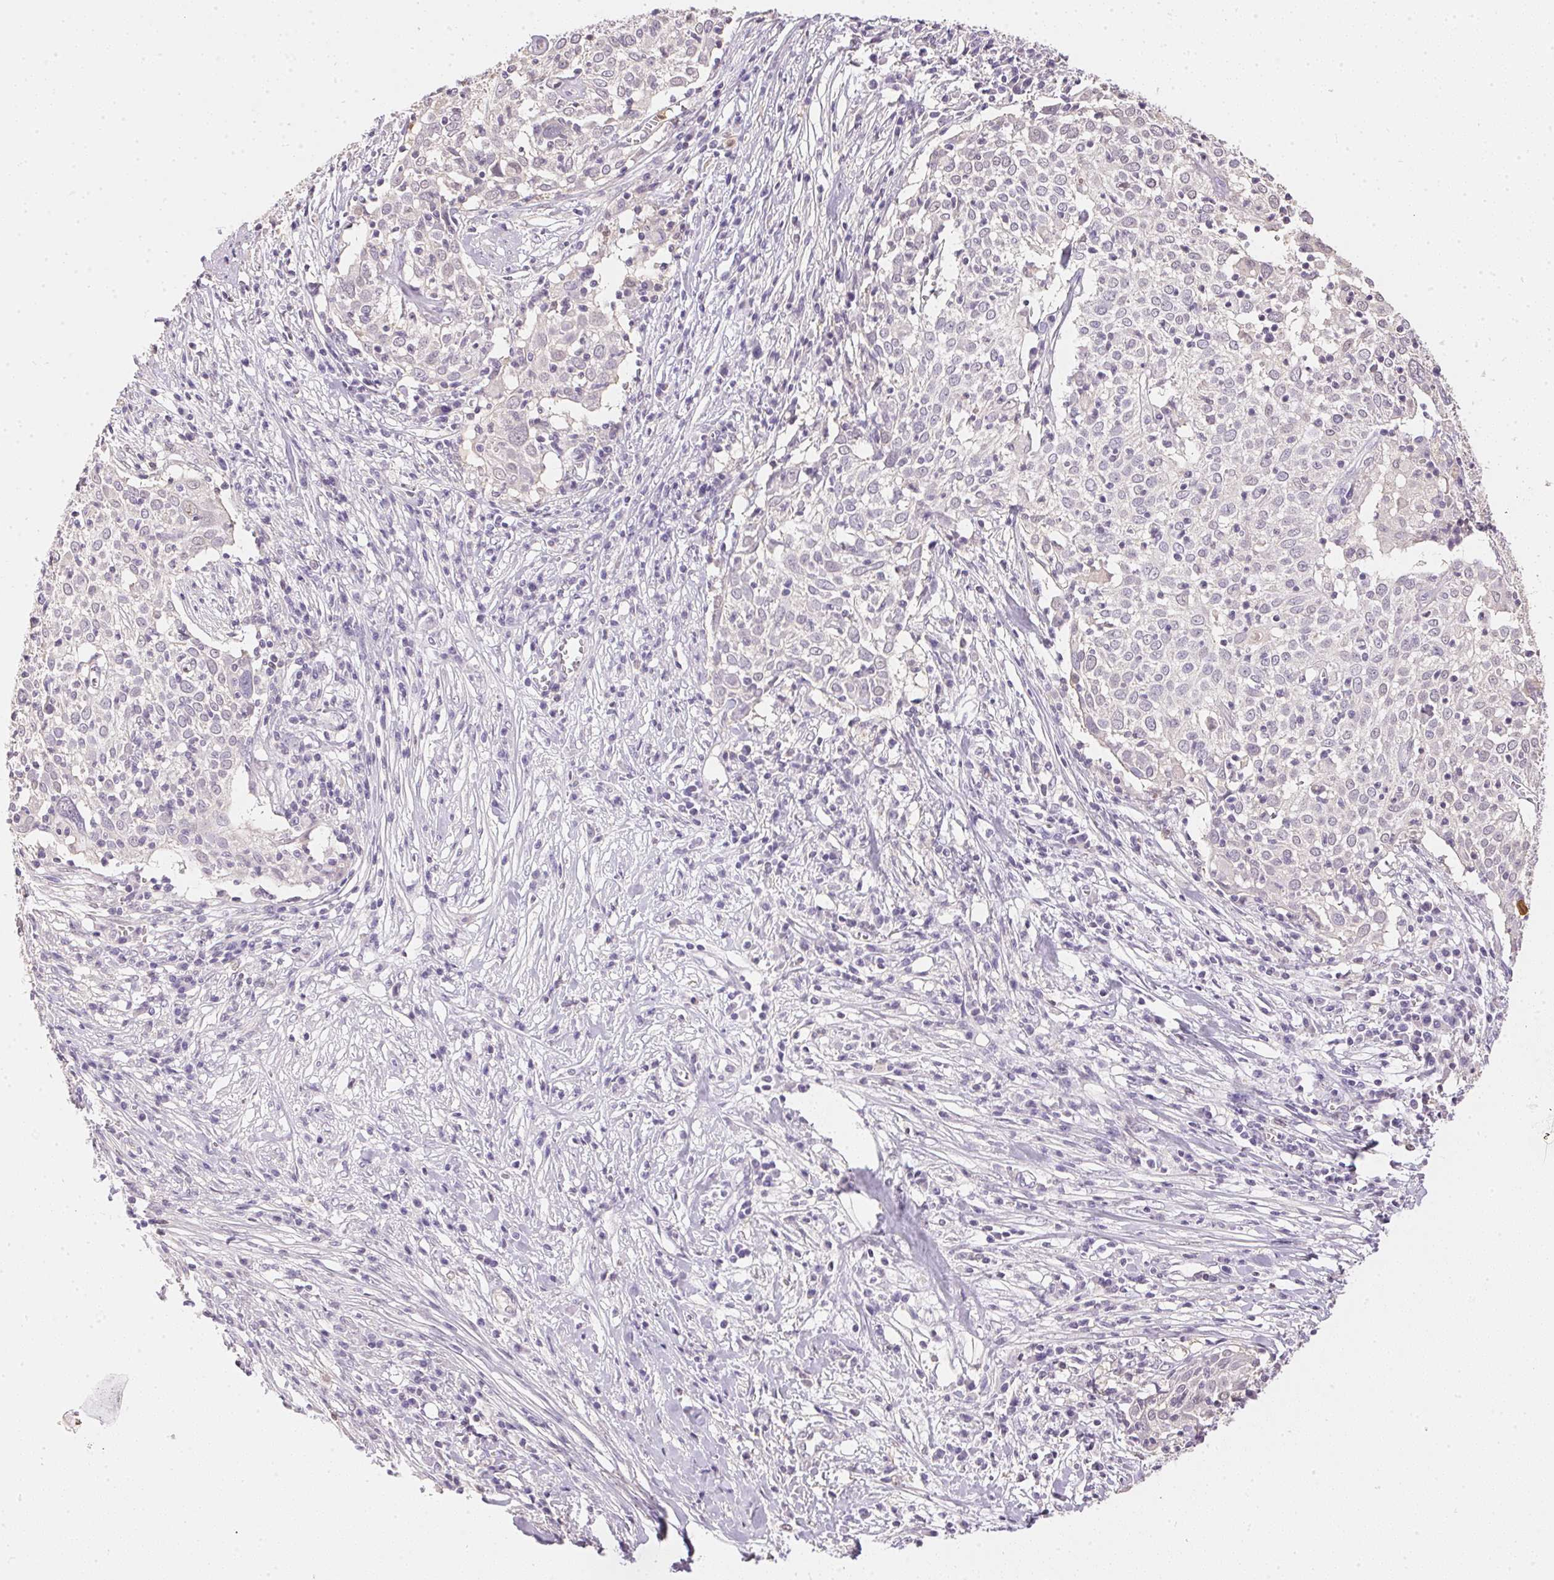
{"staining": {"intensity": "negative", "quantity": "none", "location": "none"}, "tissue": "cervical cancer", "cell_type": "Tumor cells", "image_type": "cancer", "snomed": [{"axis": "morphology", "description": "Squamous cell carcinoma, NOS"}, {"axis": "topography", "description": "Cervix"}], "caption": "Immunohistochemical staining of cervical squamous cell carcinoma demonstrates no significant positivity in tumor cells.", "gene": "S100A3", "patient": {"sex": "female", "age": 39}}